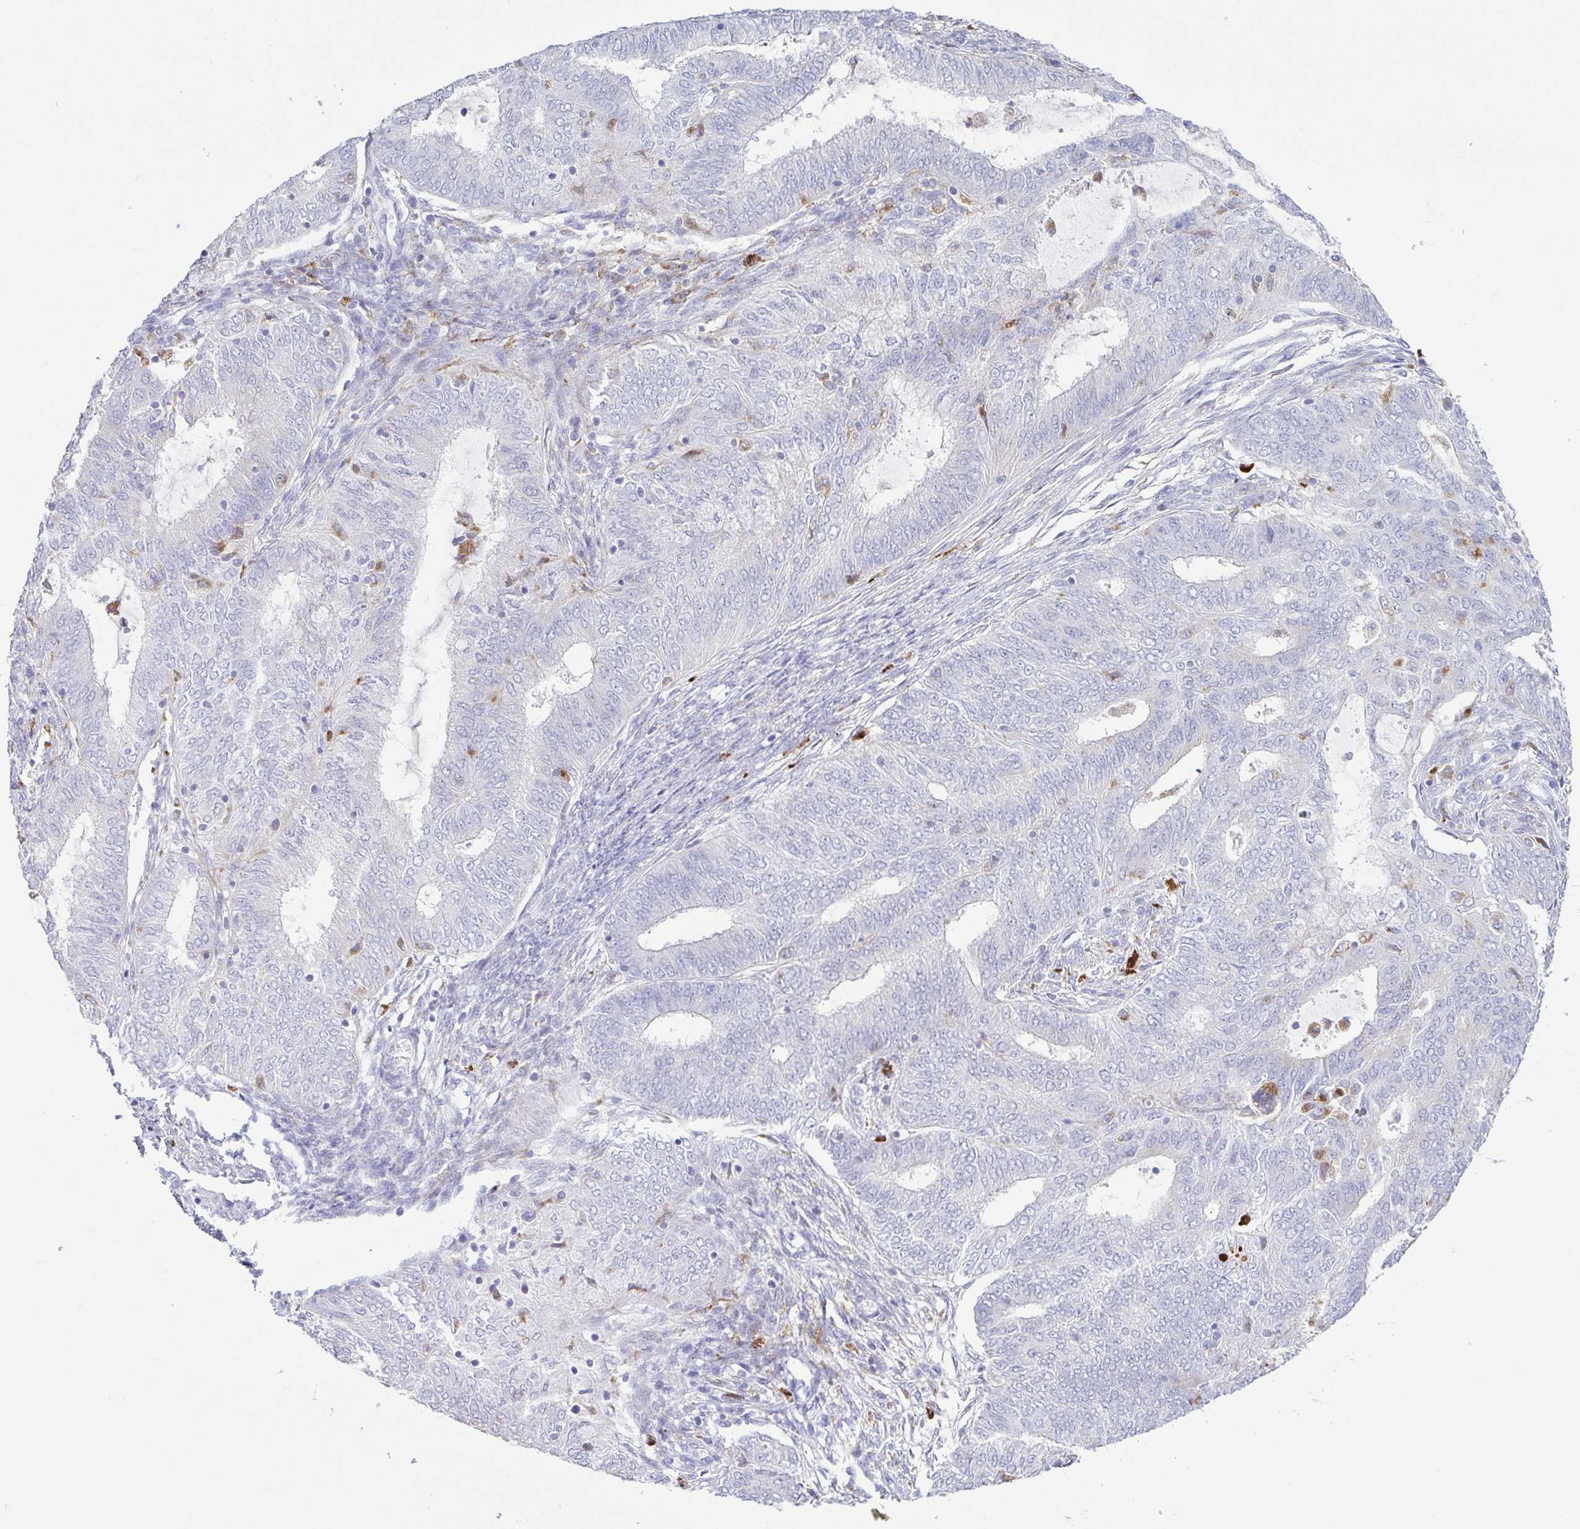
{"staining": {"intensity": "negative", "quantity": "none", "location": "none"}, "tissue": "endometrial cancer", "cell_type": "Tumor cells", "image_type": "cancer", "snomed": [{"axis": "morphology", "description": "Adenocarcinoma, NOS"}, {"axis": "topography", "description": "Endometrium"}], "caption": "IHC histopathology image of adenocarcinoma (endometrial) stained for a protein (brown), which exhibits no staining in tumor cells.", "gene": "ATP6V1G2", "patient": {"sex": "female", "age": 62}}